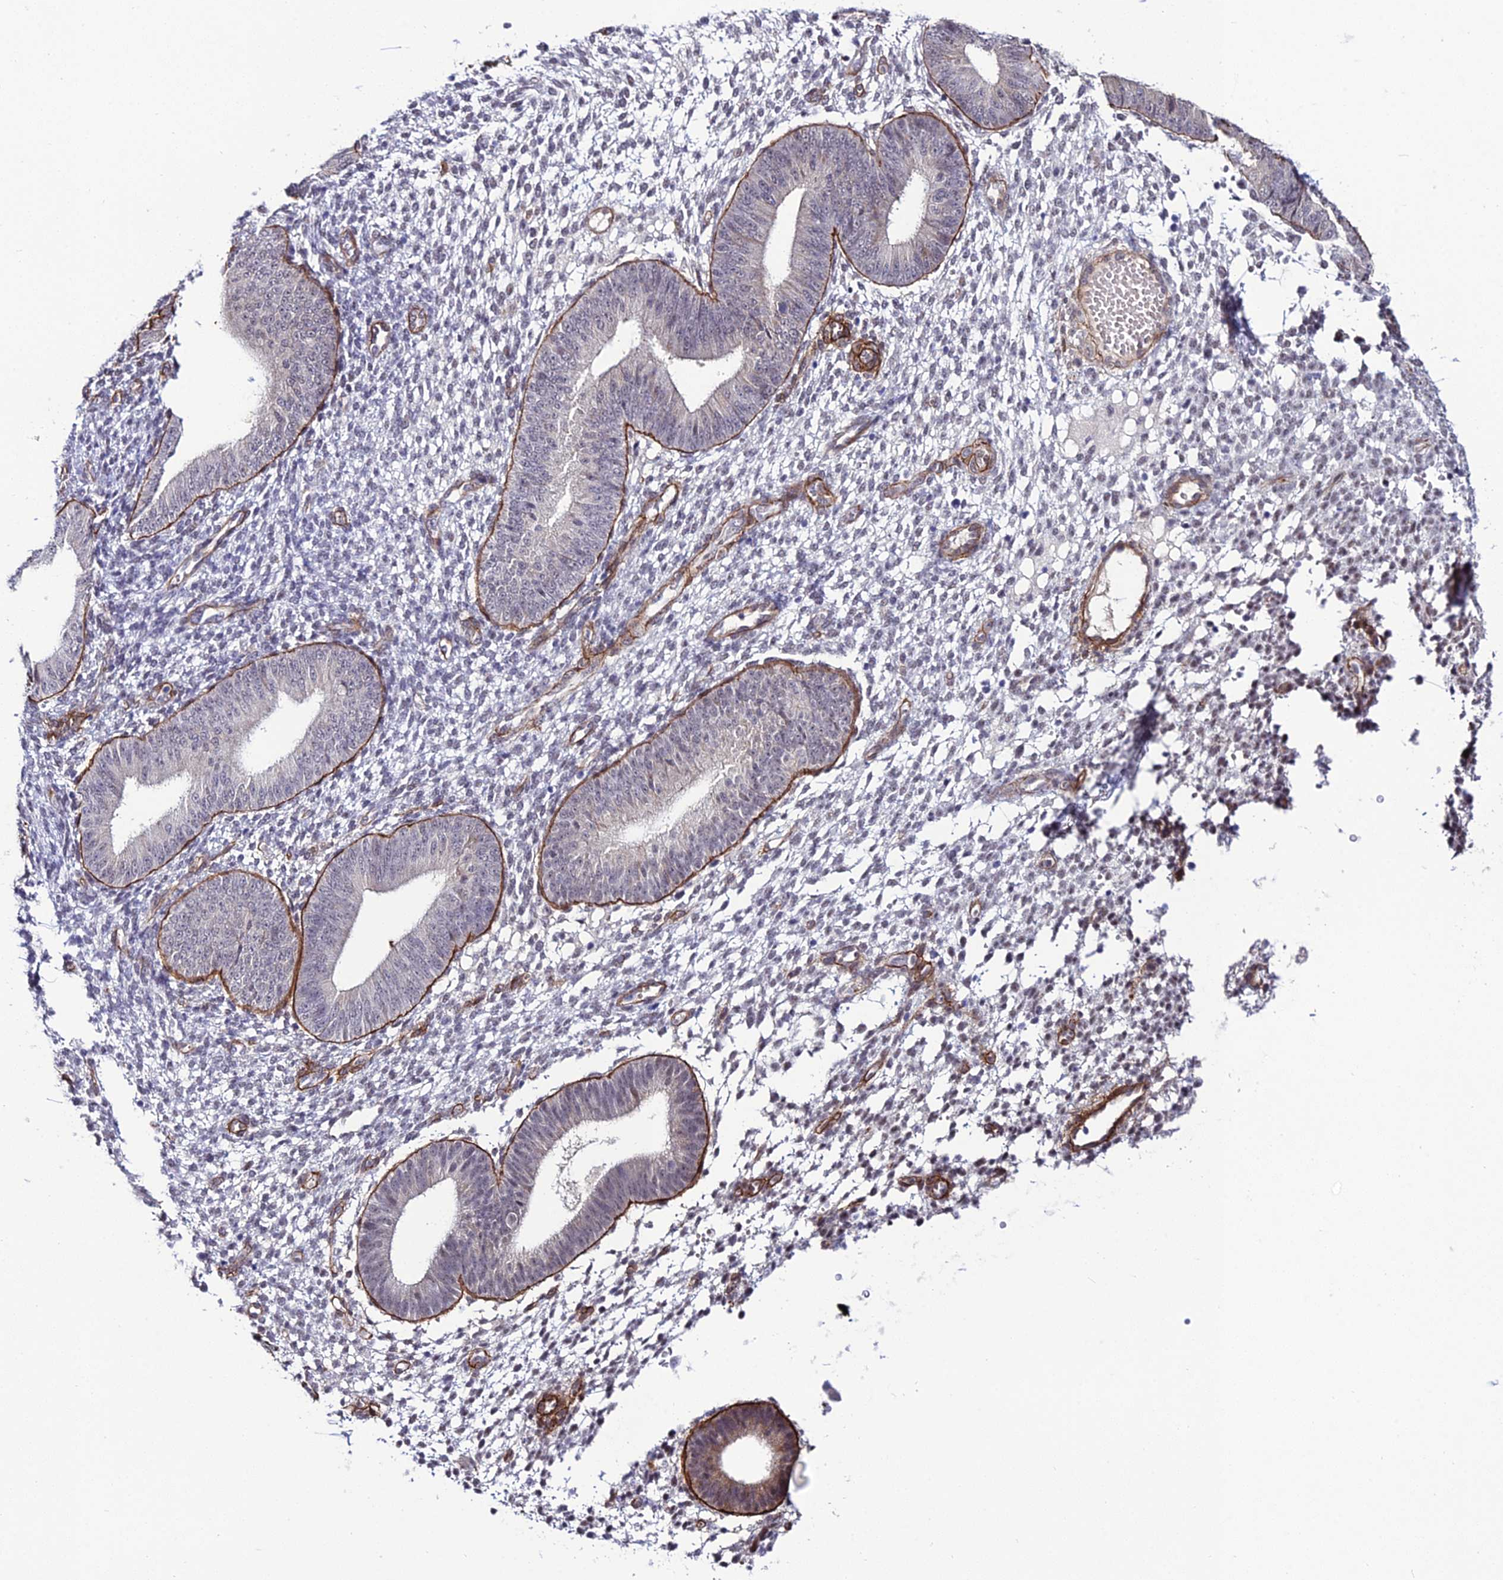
{"staining": {"intensity": "negative", "quantity": "none", "location": "none"}, "tissue": "endometrium", "cell_type": "Cells in endometrial stroma", "image_type": "normal", "snomed": [{"axis": "morphology", "description": "Normal tissue, NOS"}, {"axis": "topography", "description": "Endometrium"}], "caption": "Cells in endometrial stroma show no significant positivity in benign endometrium.", "gene": "SYT15B", "patient": {"sex": "female", "age": 49}}